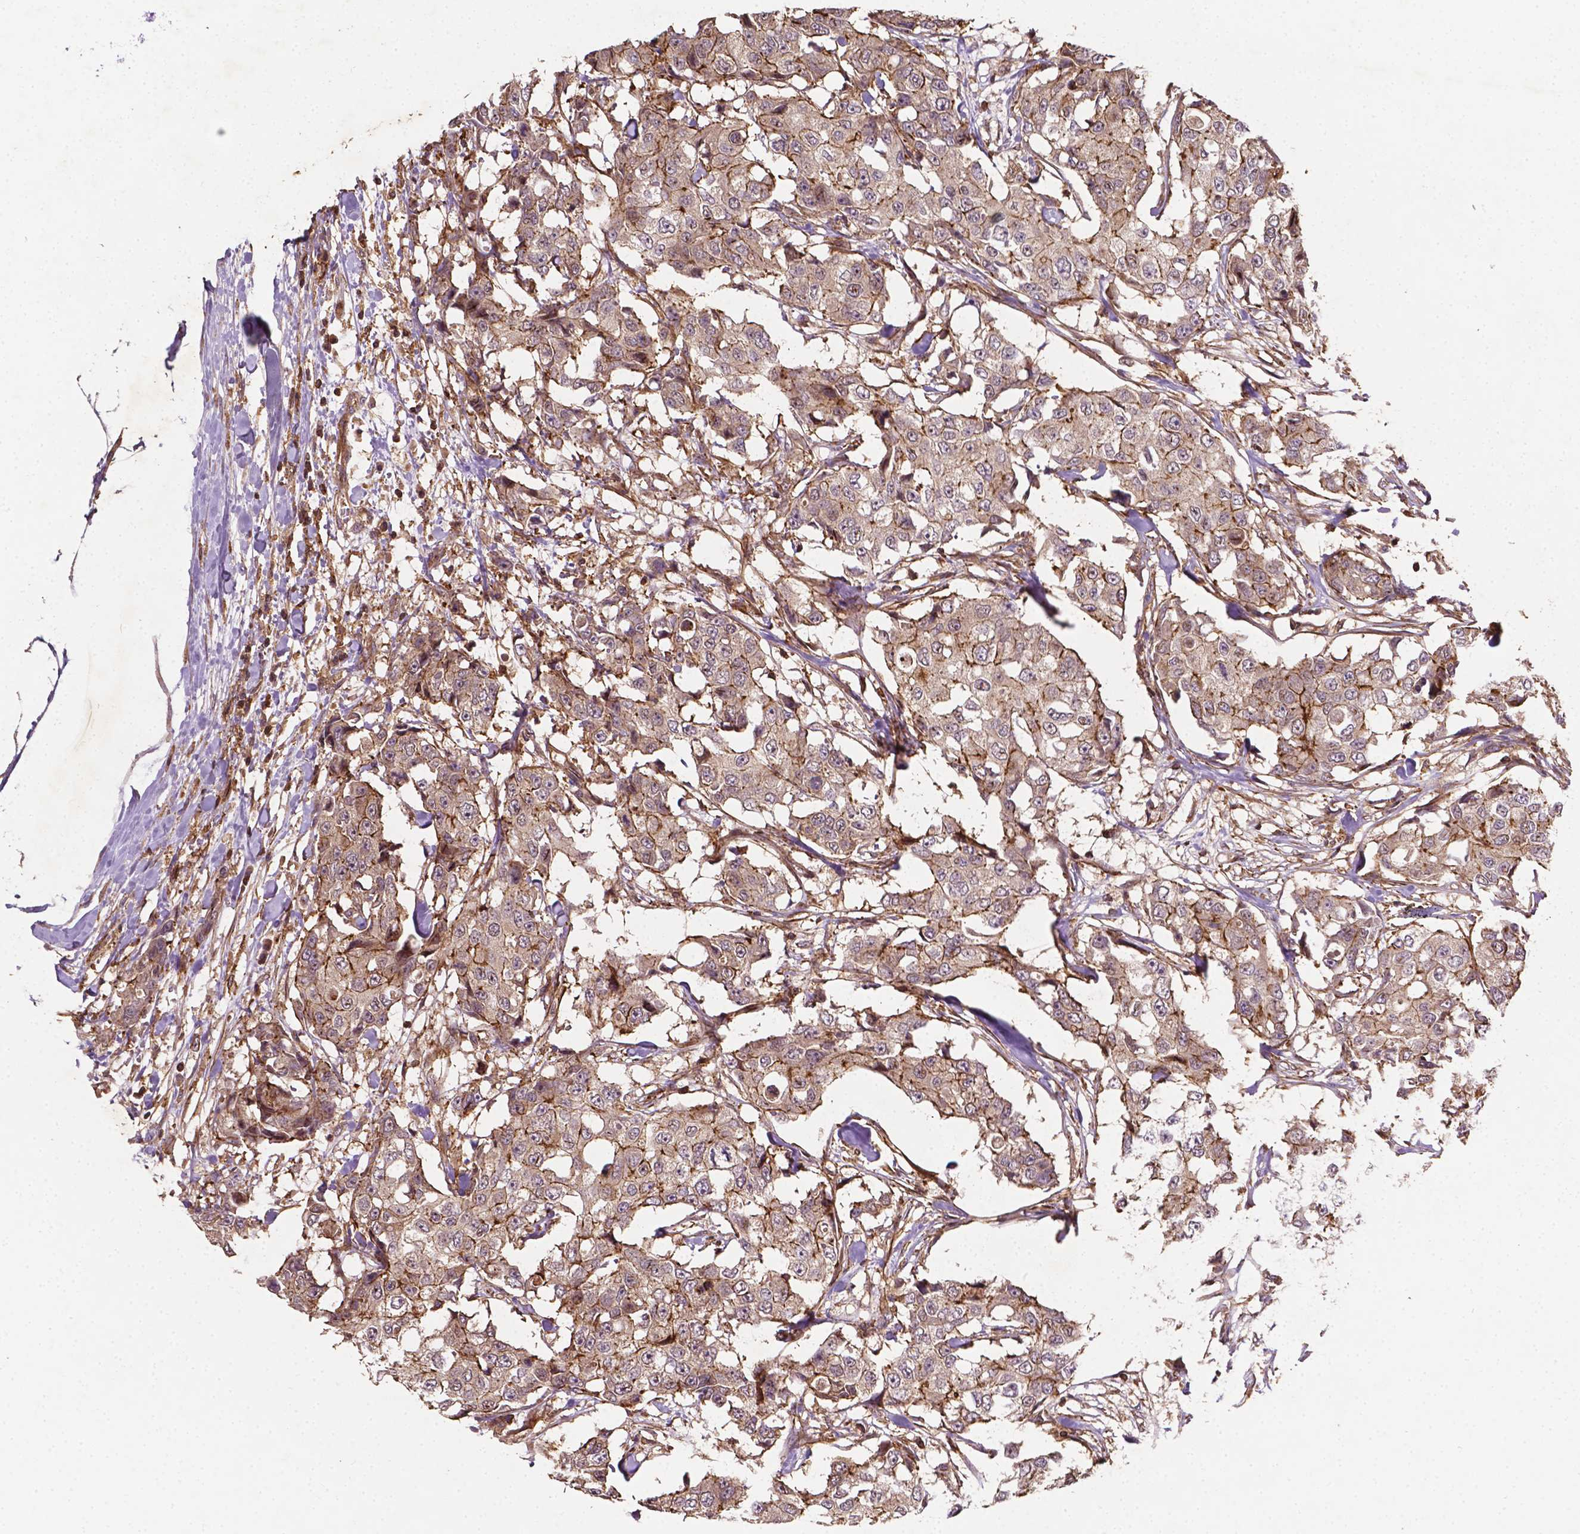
{"staining": {"intensity": "moderate", "quantity": ">75%", "location": "cytoplasmic/membranous"}, "tissue": "breast cancer", "cell_type": "Tumor cells", "image_type": "cancer", "snomed": [{"axis": "morphology", "description": "Duct carcinoma"}, {"axis": "topography", "description": "Breast"}], "caption": "Immunohistochemical staining of human breast intraductal carcinoma demonstrates medium levels of moderate cytoplasmic/membranous protein staining in about >75% of tumor cells.", "gene": "ZMYND19", "patient": {"sex": "female", "age": 27}}